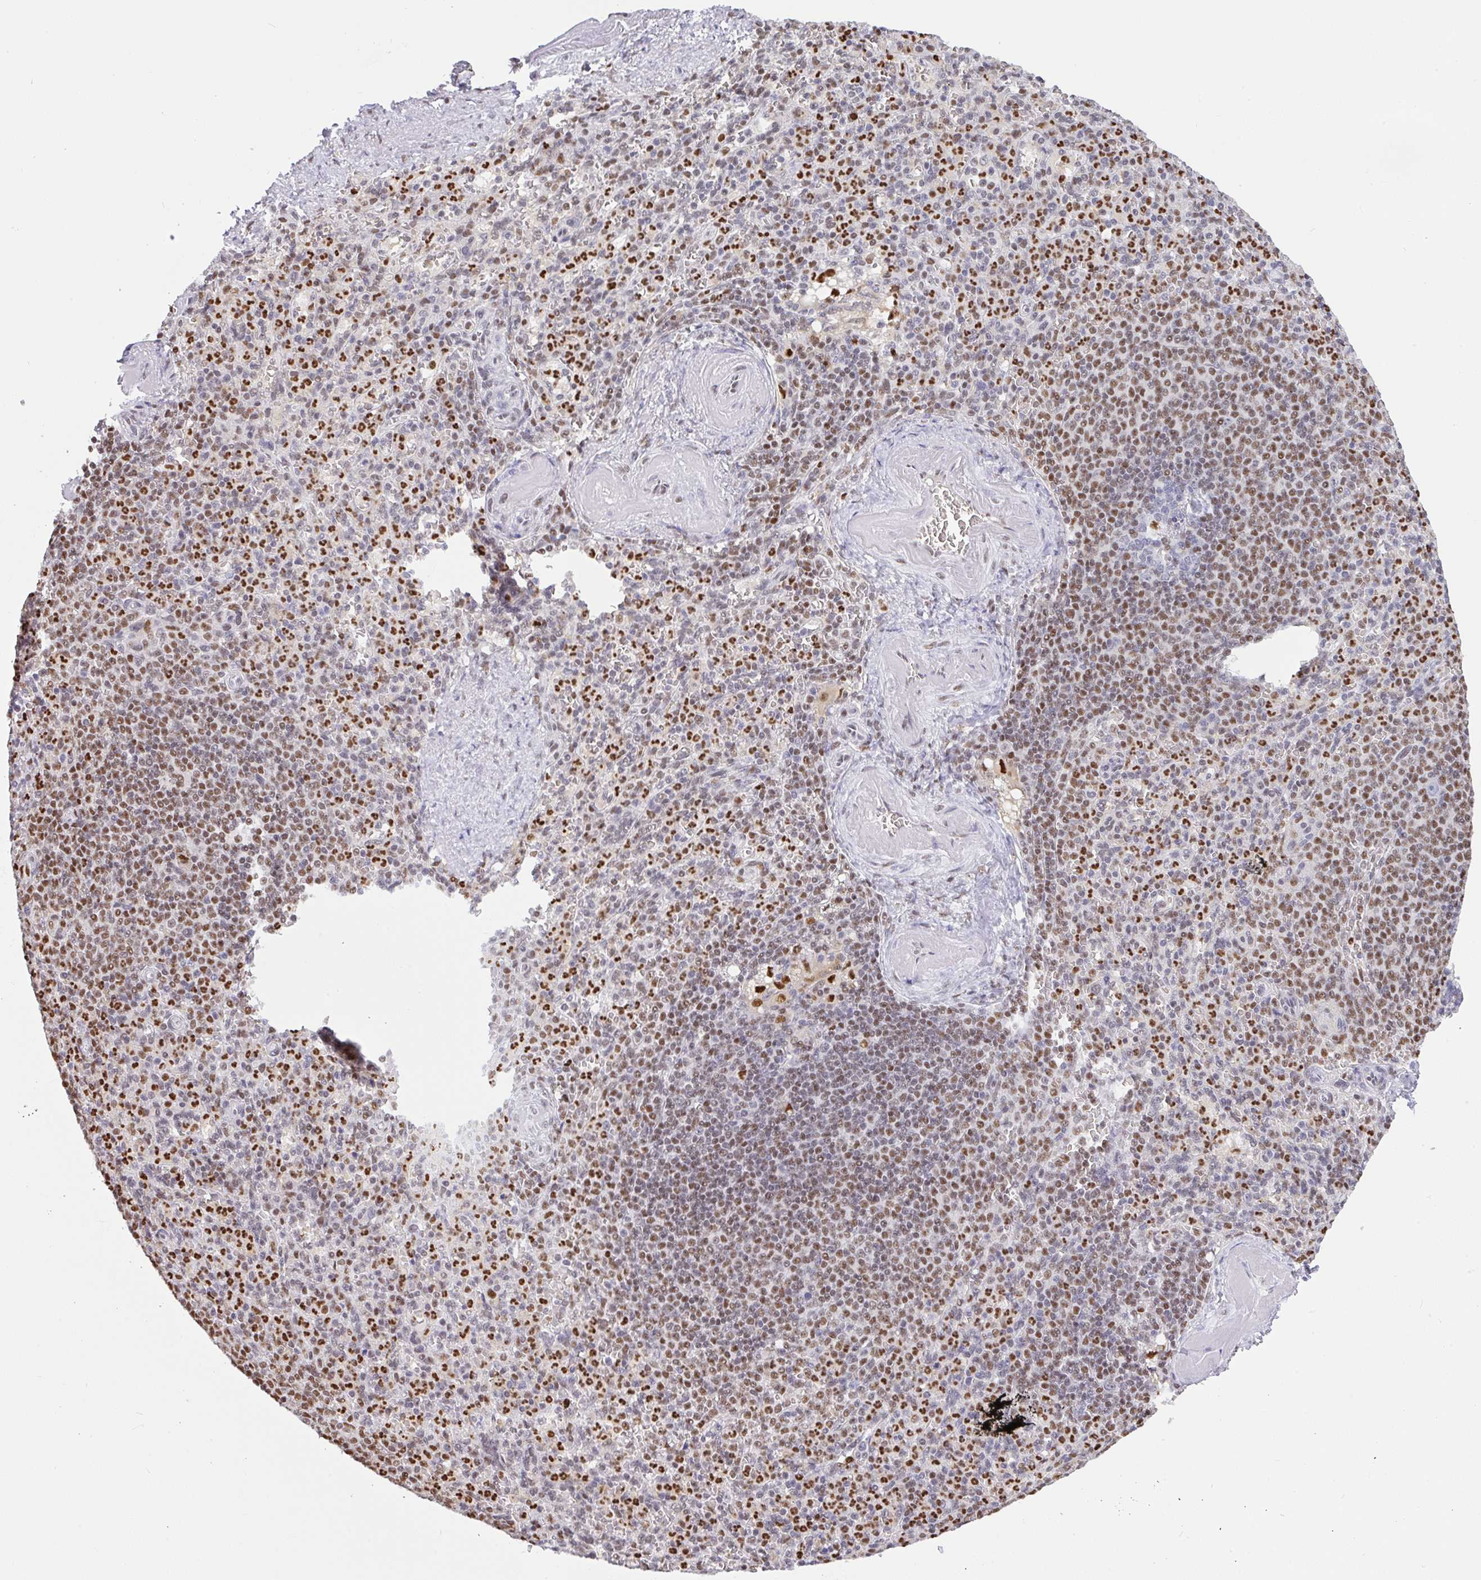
{"staining": {"intensity": "moderate", "quantity": "25%-75%", "location": "nuclear"}, "tissue": "spleen", "cell_type": "Cells in red pulp", "image_type": "normal", "snomed": [{"axis": "morphology", "description": "Normal tissue, NOS"}, {"axis": "topography", "description": "Spleen"}], "caption": "Spleen stained with DAB immunohistochemistry exhibits medium levels of moderate nuclear expression in approximately 25%-75% of cells in red pulp.", "gene": "BBX", "patient": {"sex": "female", "age": 74}}